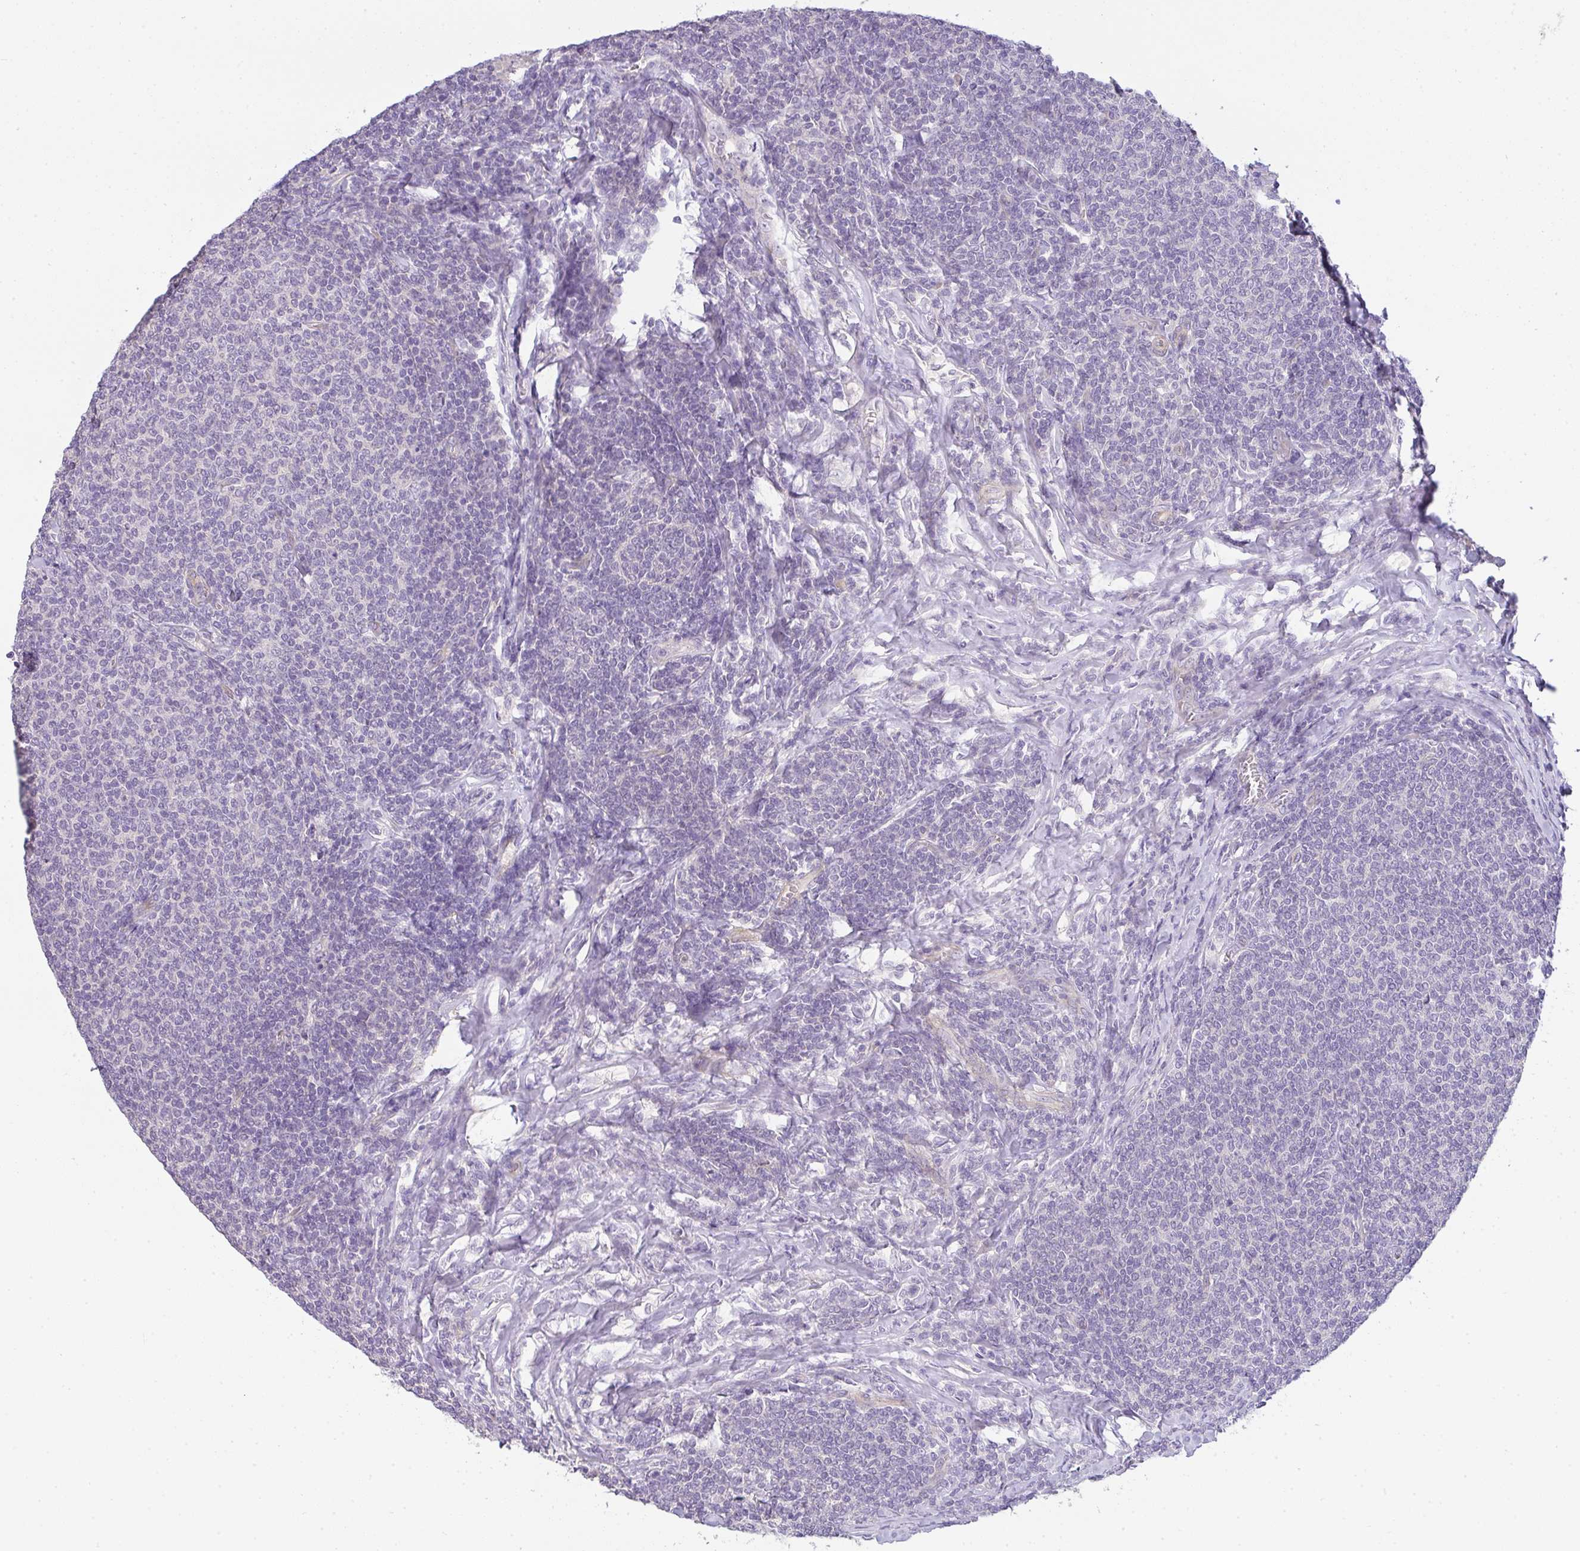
{"staining": {"intensity": "negative", "quantity": "none", "location": "none"}, "tissue": "lymphoma", "cell_type": "Tumor cells", "image_type": "cancer", "snomed": [{"axis": "morphology", "description": "Malignant lymphoma, non-Hodgkin's type, Low grade"}, {"axis": "topography", "description": "Lymph node"}], "caption": "Immunohistochemistry micrograph of neoplastic tissue: human low-grade malignant lymphoma, non-Hodgkin's type stained with DAB reveals no significant protein expression in tumor cells.", "gene": "FILIP1", "patient": {"sex": "male", "age": 52}}